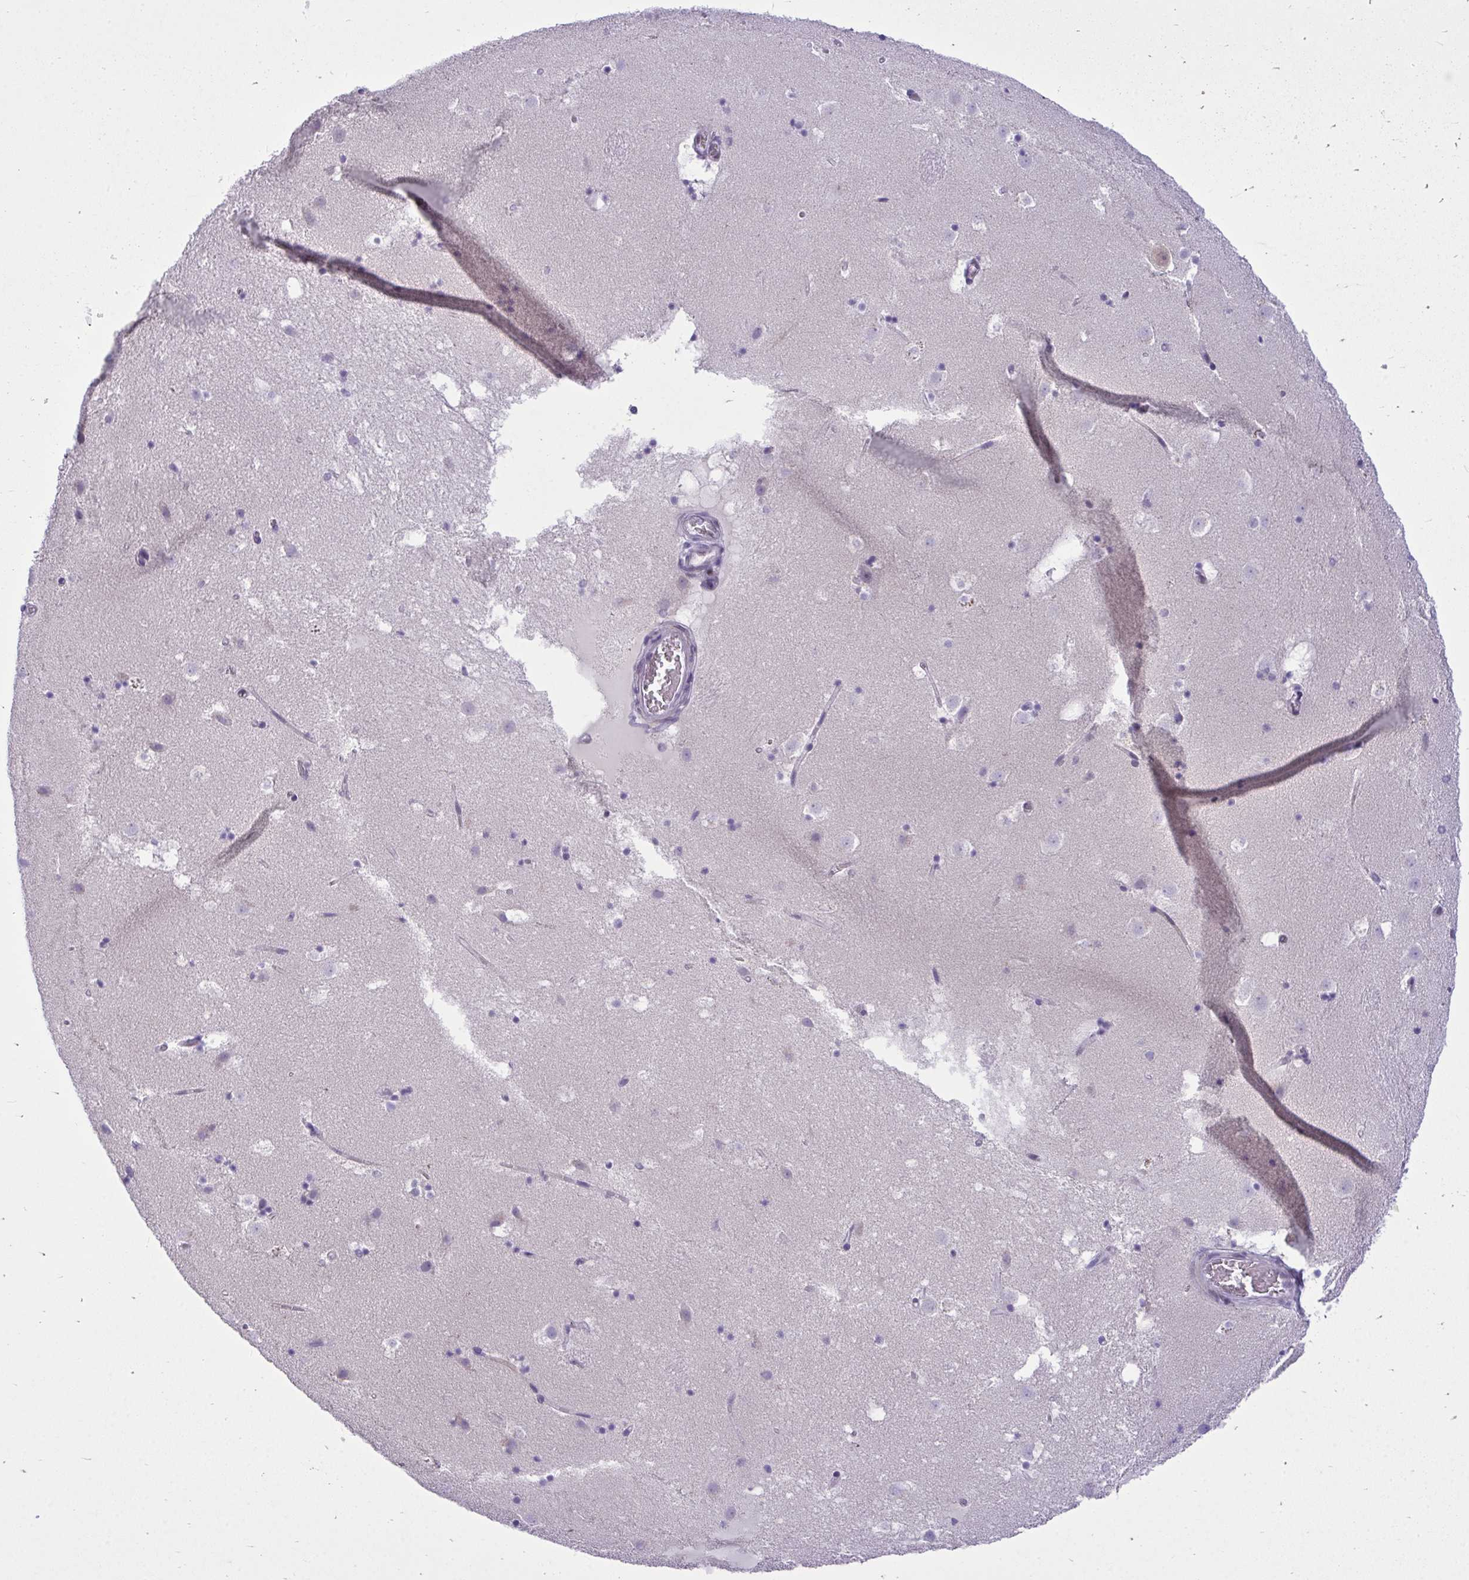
{"staining": {"intensity": "negative", "quantity": "none", "location": "none"}, "tissue": "caudate", "cell_type": "Glial cells", "image_type": "normal", "snomed": [{"axis": "morphology", "description": "Normal tissue, NOS"}, {"axis": "topography", "description": "Lateral ventricle wall"}], "caption": "Photomicrograph shows no significant protein expression in glial cells of unremarkable caudate. The staining is performed using DAB (3,3'-diaminobenzidine) brown chromogen with nuclei counter-stained in using hematoxylin.", "gene": "TEAD4", "patient": {"sex": "male", "age": 37}}